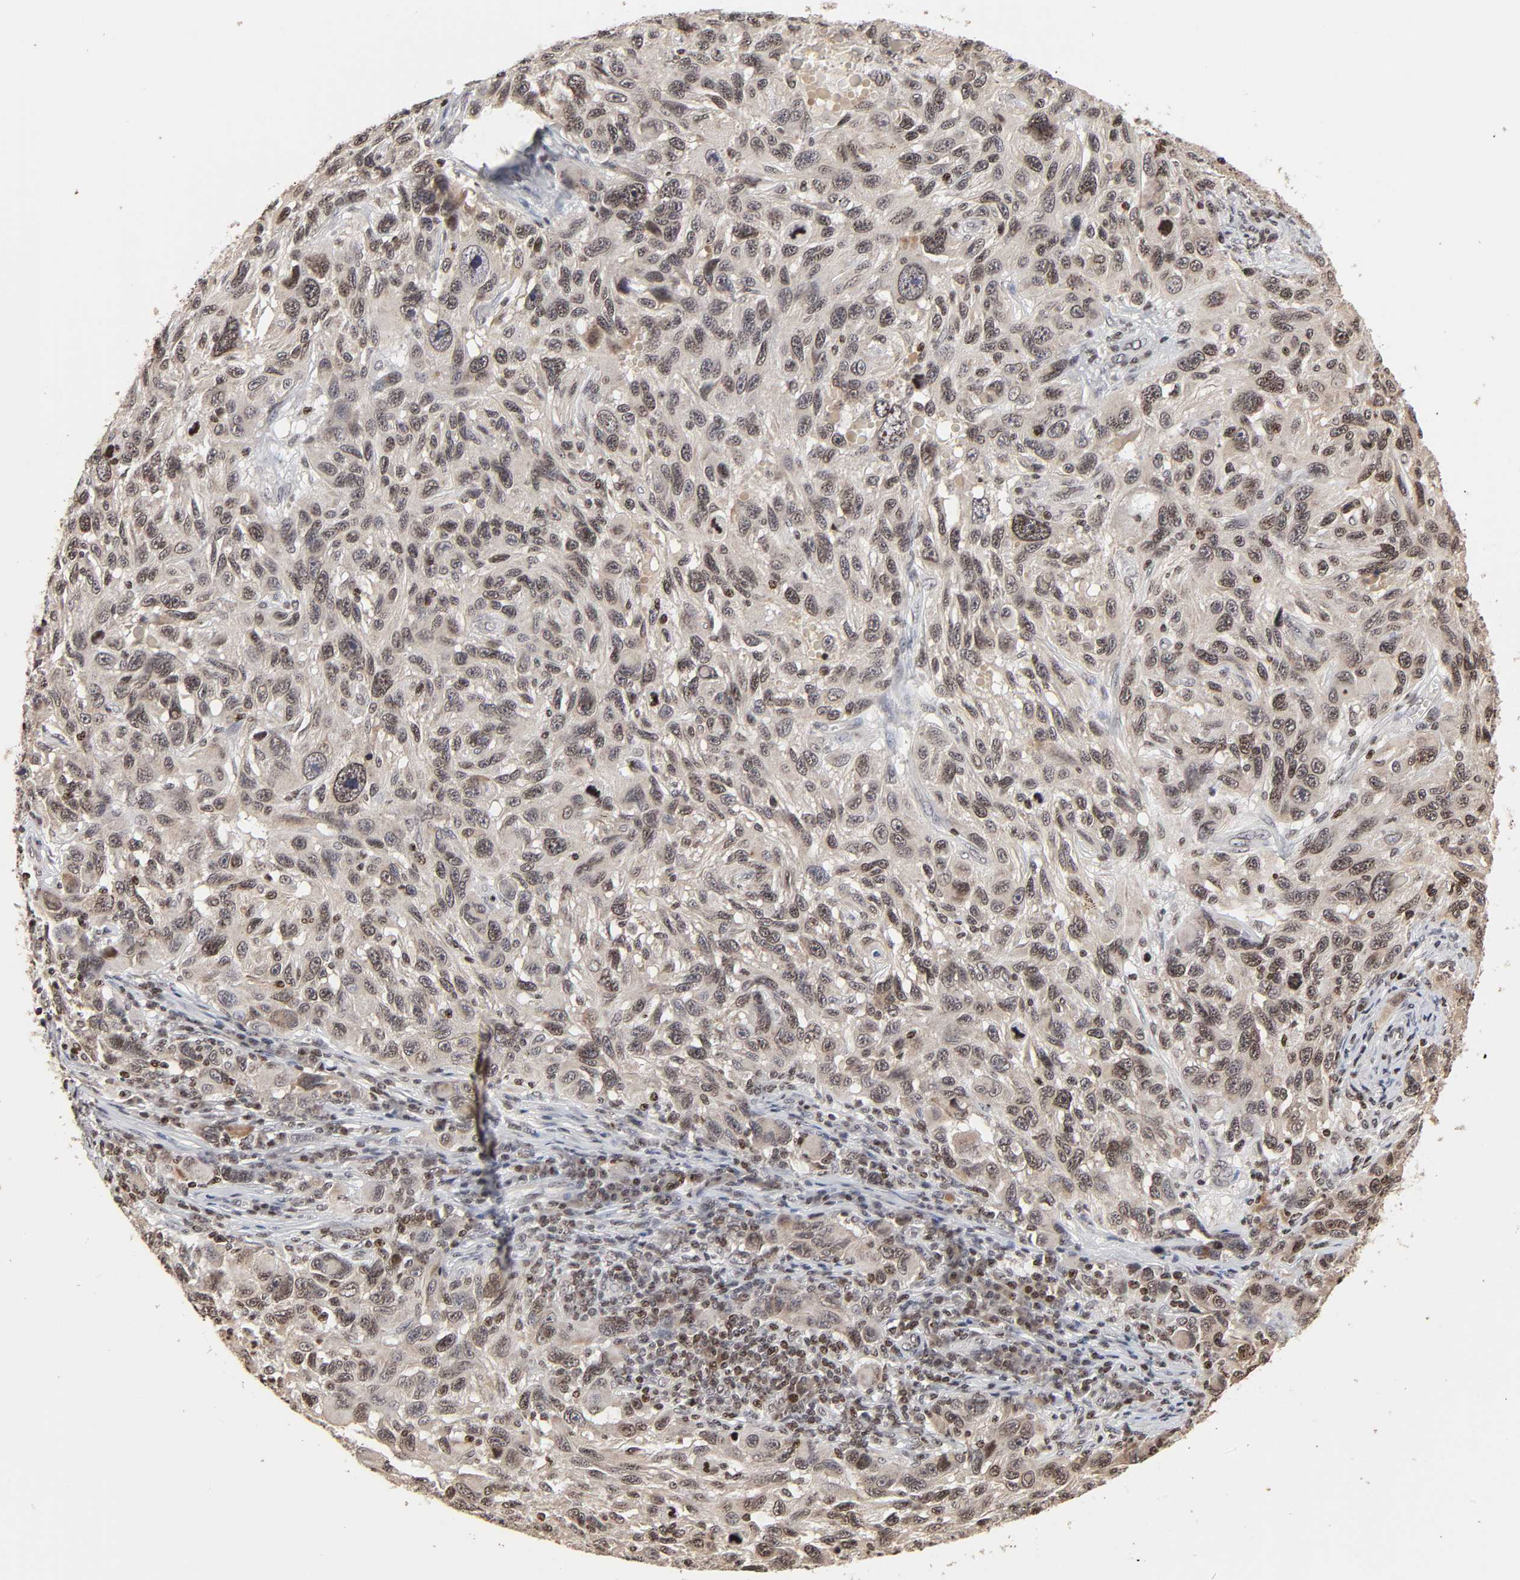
{"staining": {"intensity": "weak", "quantity": "<25%", "location": "cytoplasmic/membranous"}, "tissue": "melanoma", "cell_type": "Tumor cells", "image_type": "cancer", "snomed": [{"axis": "morphology", "description": "Malignant melanoma, NOS"}, {"axis": "topography", "description": "Skin"}], "caption": "Melanoma stained for a protein using IHC displays no expression tumor cells.", "gene": "ZNF473", "patient": {"sex": "male", "age": 53}}